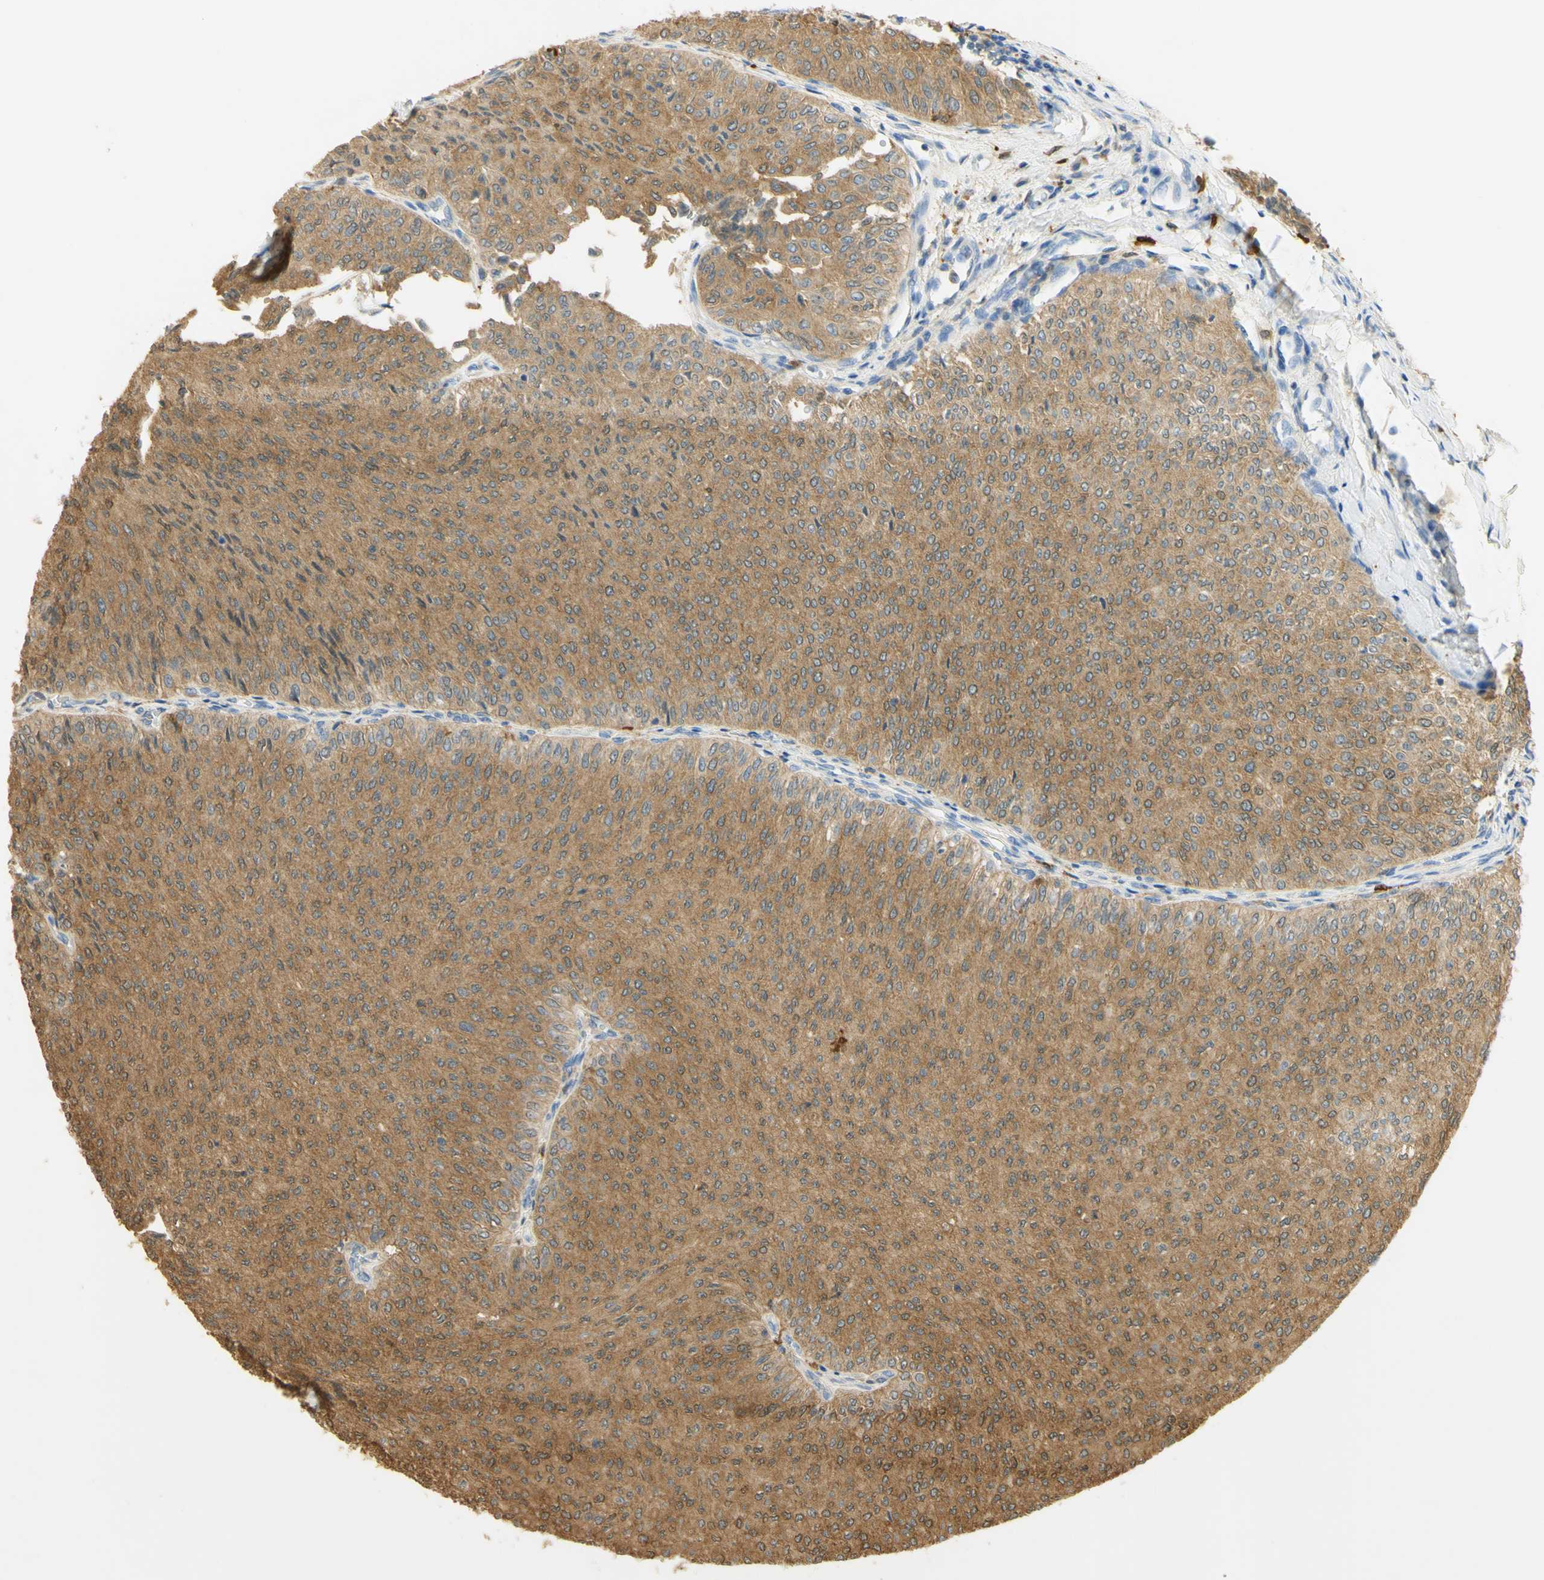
{"staining": {"intensity": "moderate", "quantity": ">75%", "location": "cytoplasmic/membranous"}, "tissue": "urothelial cancer", "cell_type": "Tumor cells", "image_type": "cancer", "snomed": [{"axis": "morphology", "description": "Urothelial carcinoma, Low grade"}, {"axis": "topography", "description": "Urinary bladder"}], "caption": "Brown immunohistochemical staining in human low-grade urothelial carcinoma displays moderate cytoplasmic/membranous staining in about >75% of tumor cells.", "gene": "PAK1", "patient": {"sex": "male", "age": 78}}